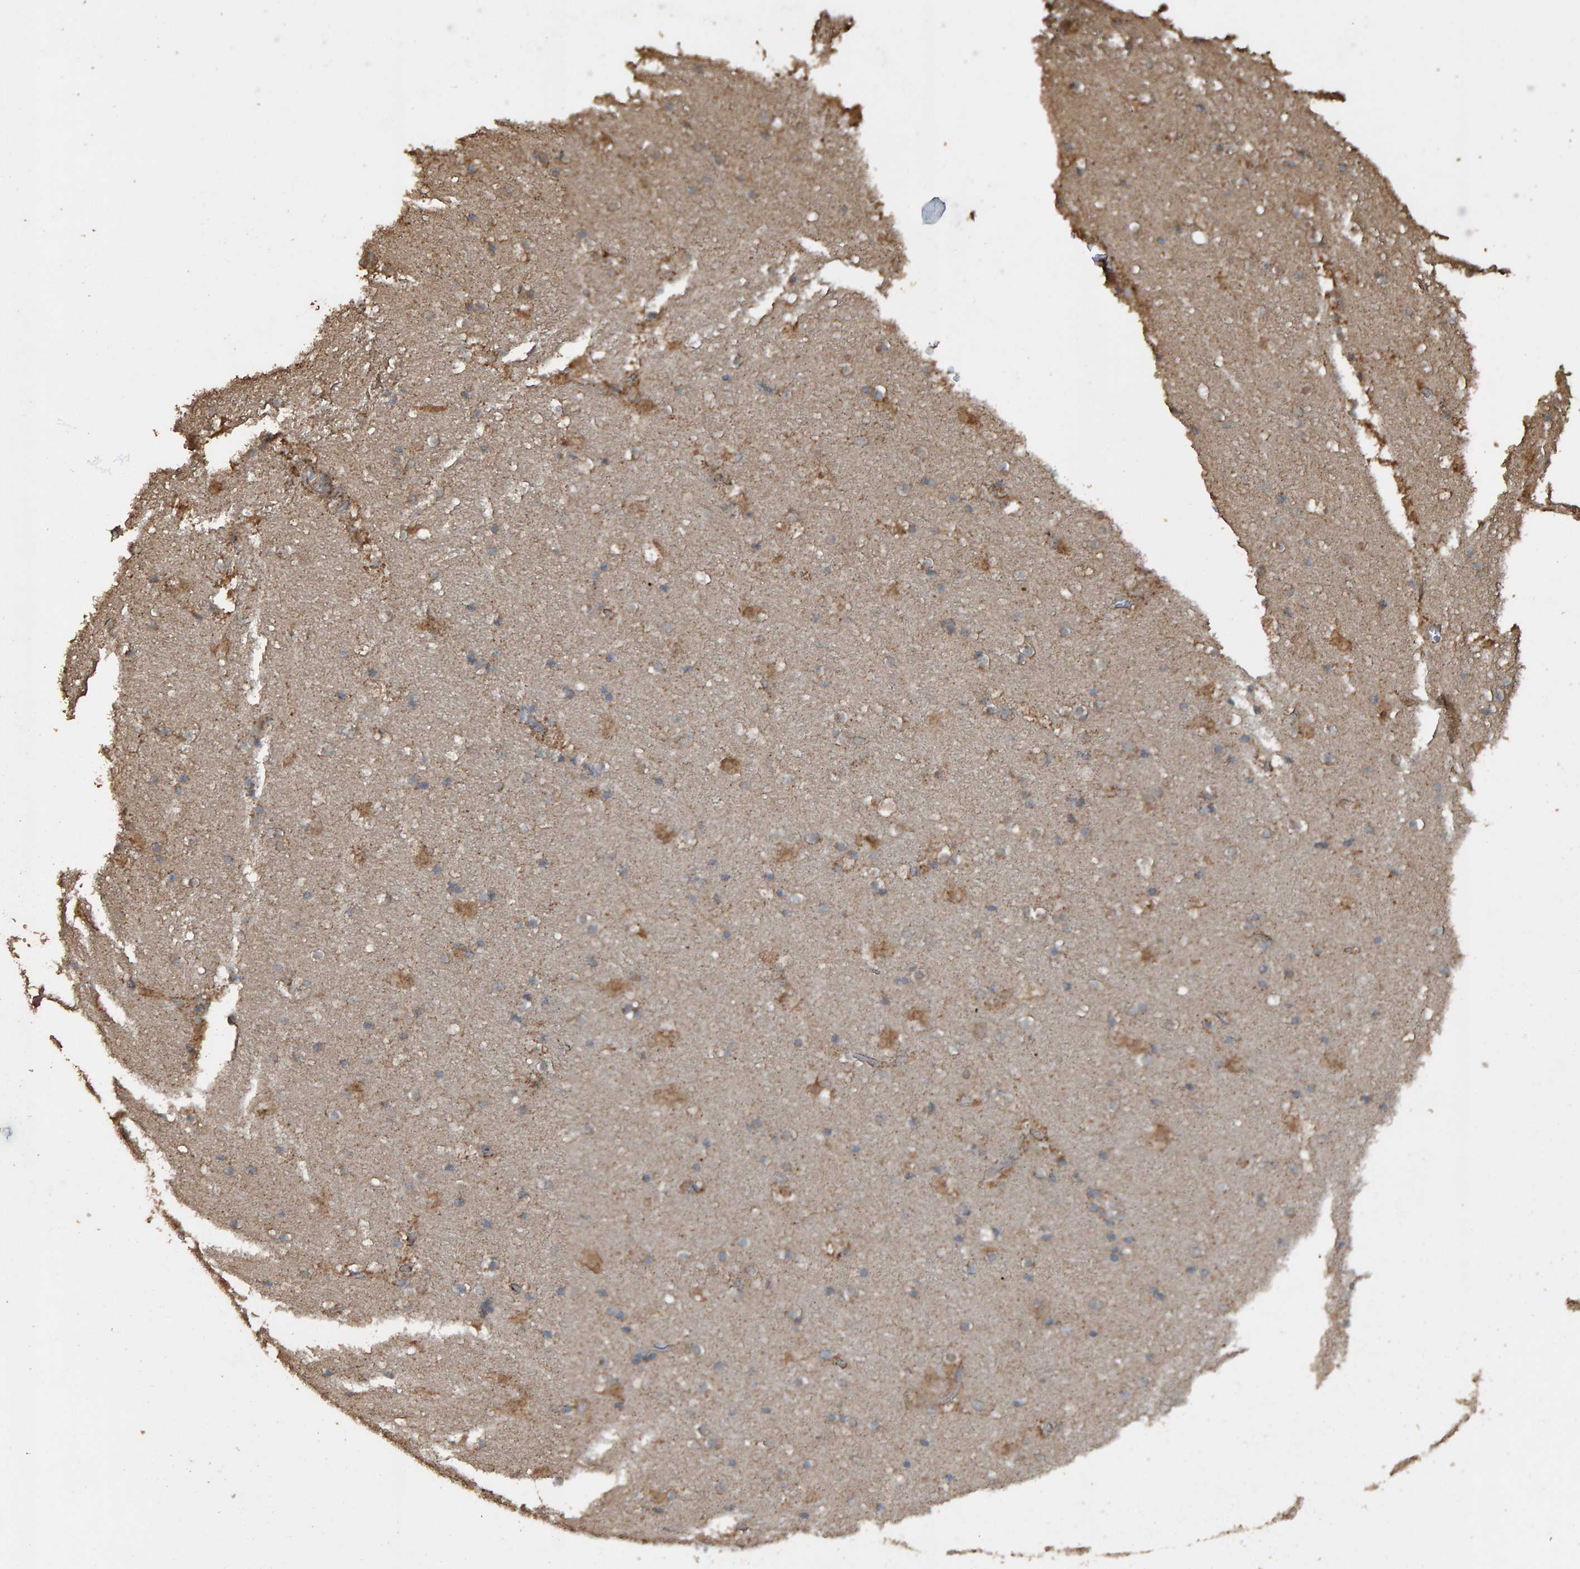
{"staining": {"intensity": "moderate", "quantity": ">75%", "location": "cytoplasmic/membranous"}, "tissue": "hippocampus", "cell_type": "Glial cells", "image_type": "normal", "snomed": [{"axis": "morphology", "description": "Normal tissue, NOS"}, {"axis": "topography", "description": "Hippocampus"}], "caption": "IHC (DAB (3,3'-diaminobenzidine)) staining of normal human hippocampus displays moderate cytoplasmic/membranous protein expression in about >75% of glial cells. (DAB (3,3'-diaminobenzidine) IHC with brightfield microscopy, high magnification).", "gene": "DUS1L", "patient": {"sex": "male", "age": 45}}